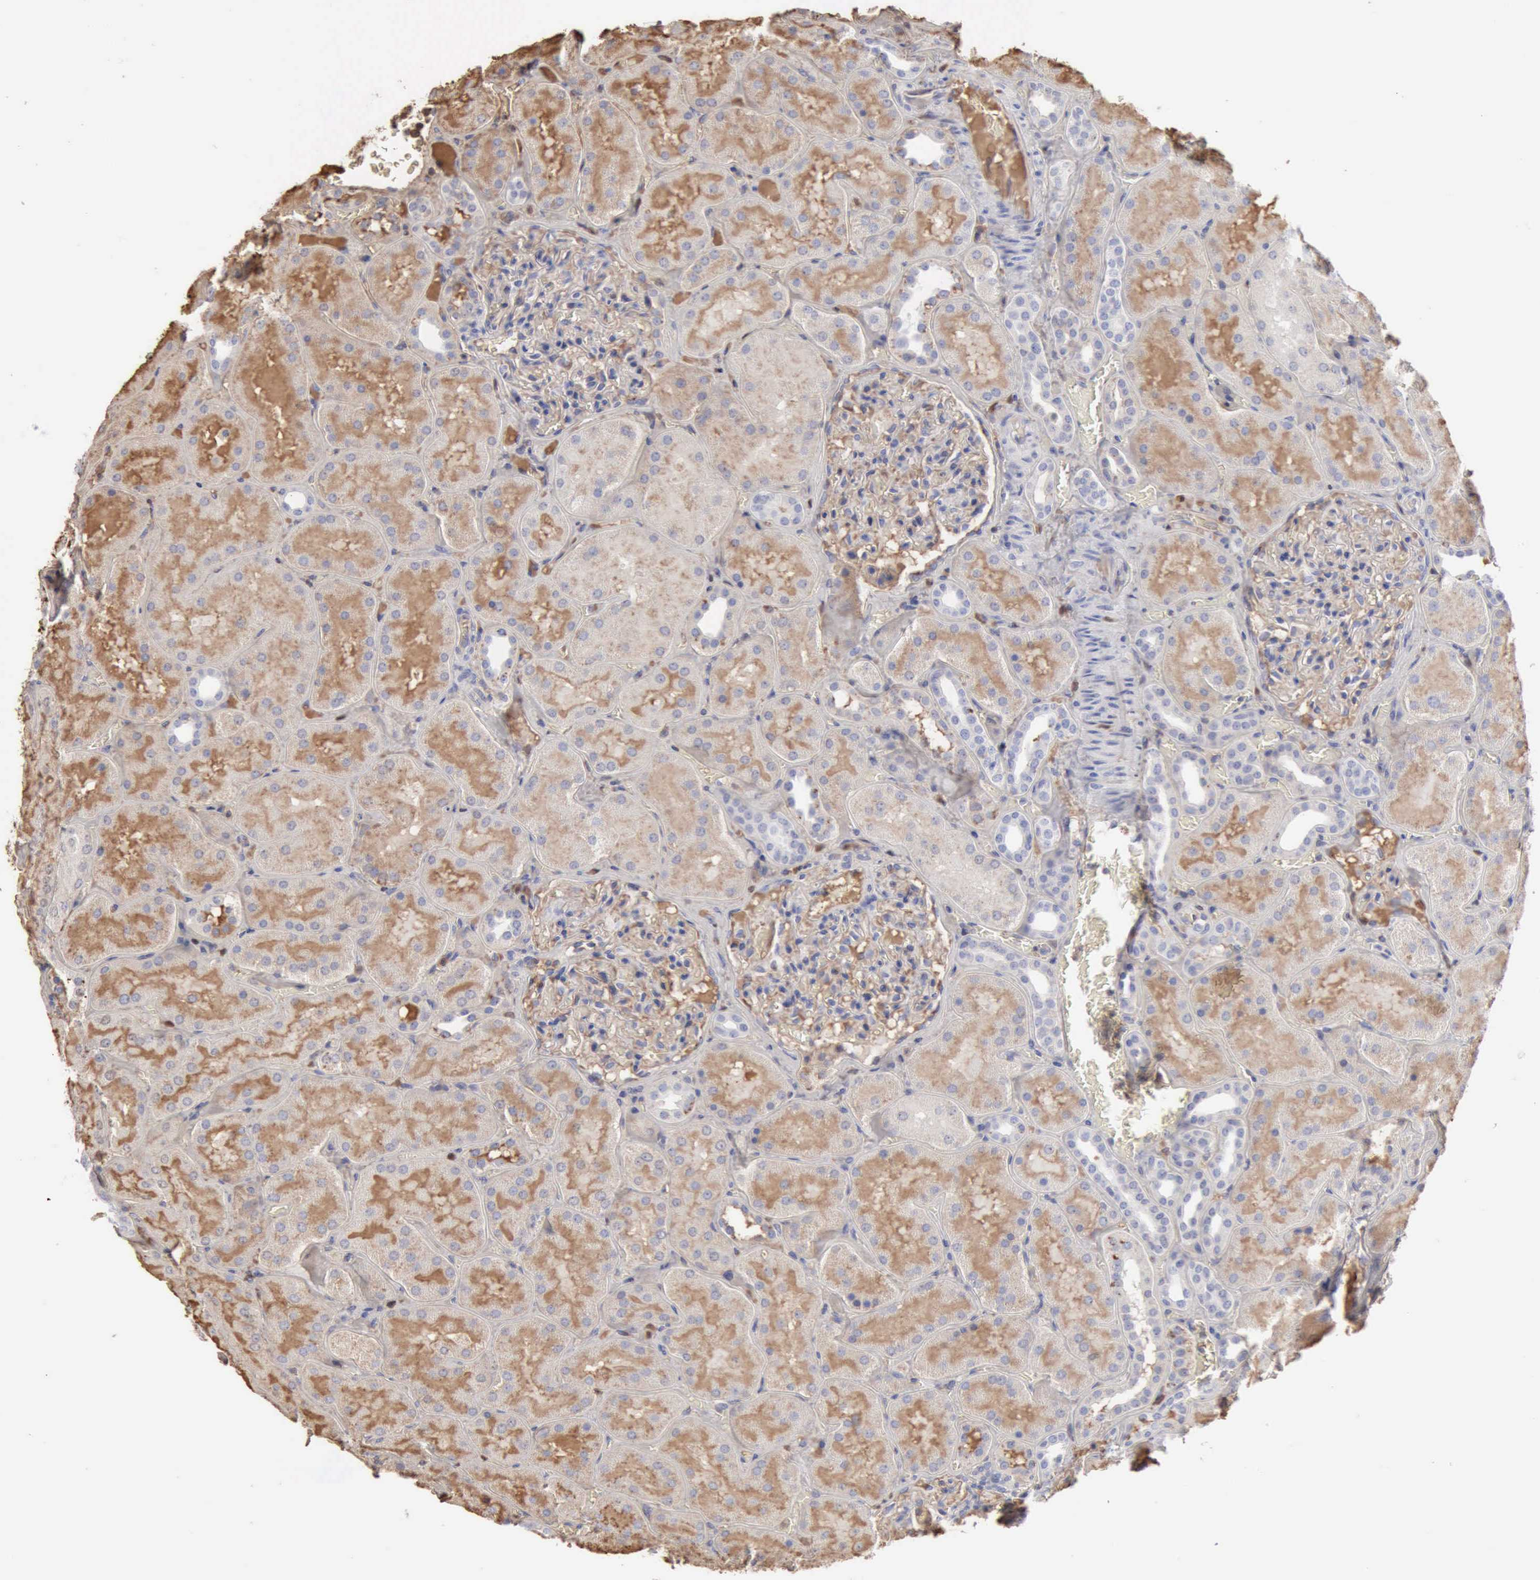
{"staining": {"intensity": "negative", "quantity": "none", "location": "none"}, "tissue": "kidney", "cell_type": "Cells in glomeruli", "image_type": "normal", "snomed": [{"axis": "morphology", "description": "Normal tissue, NOS"}, {"axis": "topography", "description": "Kidney"}], "caption": "High magnification brightfield microscopy of benign kidney stained with DAB (brown) and counterstained with hematoxylin (blue): cells in glomeruli show no significant expression.", "gene": "SERPINA1", "patient": {"sex": "male", "age": 28}}